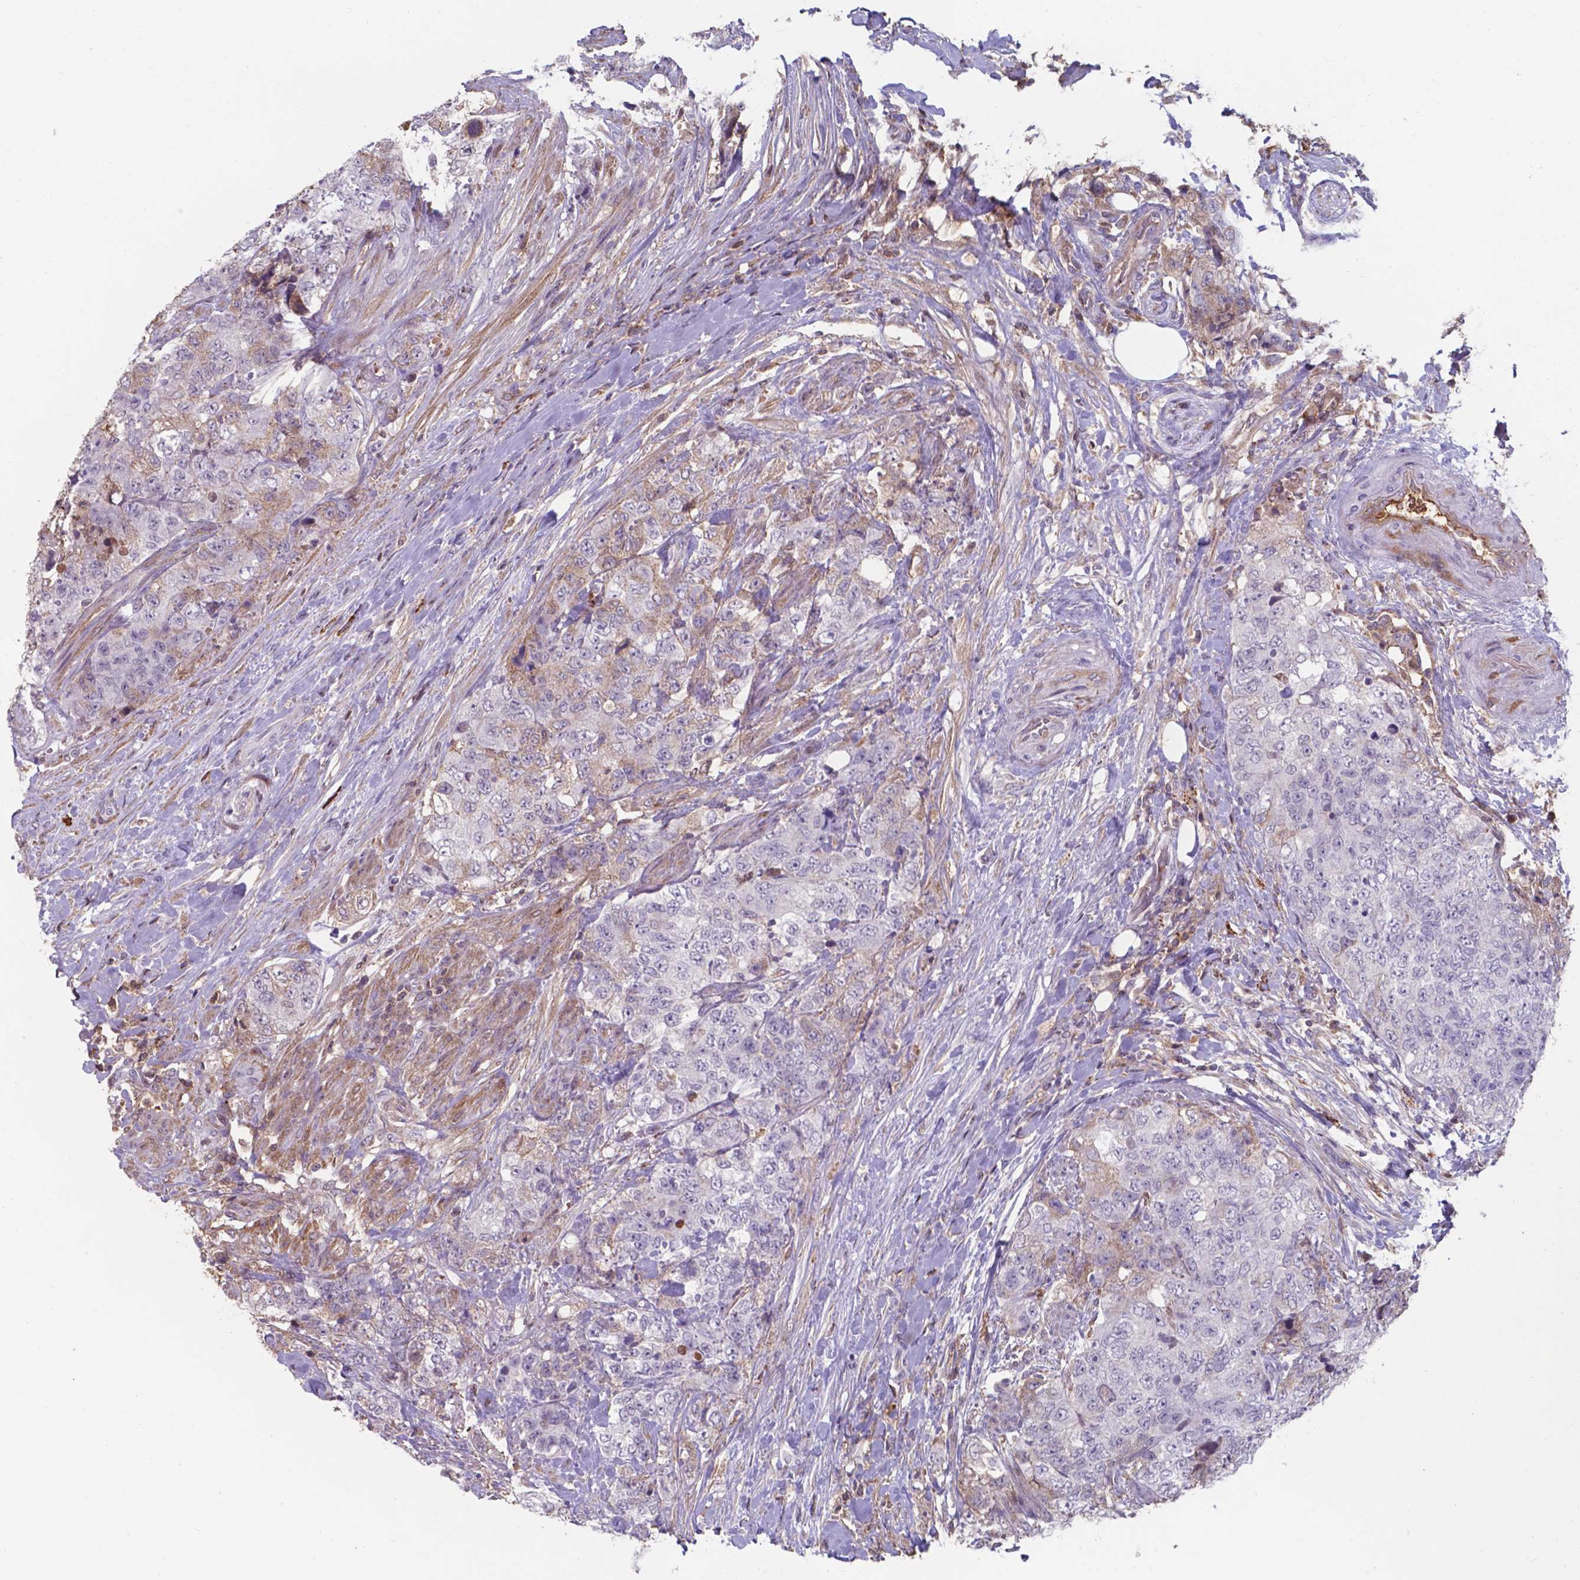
{"staining": {"intensity": "moderate", "quantity": "<25%", "location": "cytoplasmic/membranous"}, "tissue": "urothelial cancer", "cell_type": "Tumor cells", "image_type": "cancer", "snomed": [{"axis": "morphology", "description": "Urothelial carcinoma, High grade"}, {"axis": "topography", "description": "Urinary bladder"}], "caption": "High-grade urothelial carcinoma stained with DAB immunohistochemistry exhibits low levels of moderate cytoplasmic/membranous positivity in approximately <25% of tumor cells.", "gene": "SERPINA1", "patient": {"sex": "female", "age": 78}}